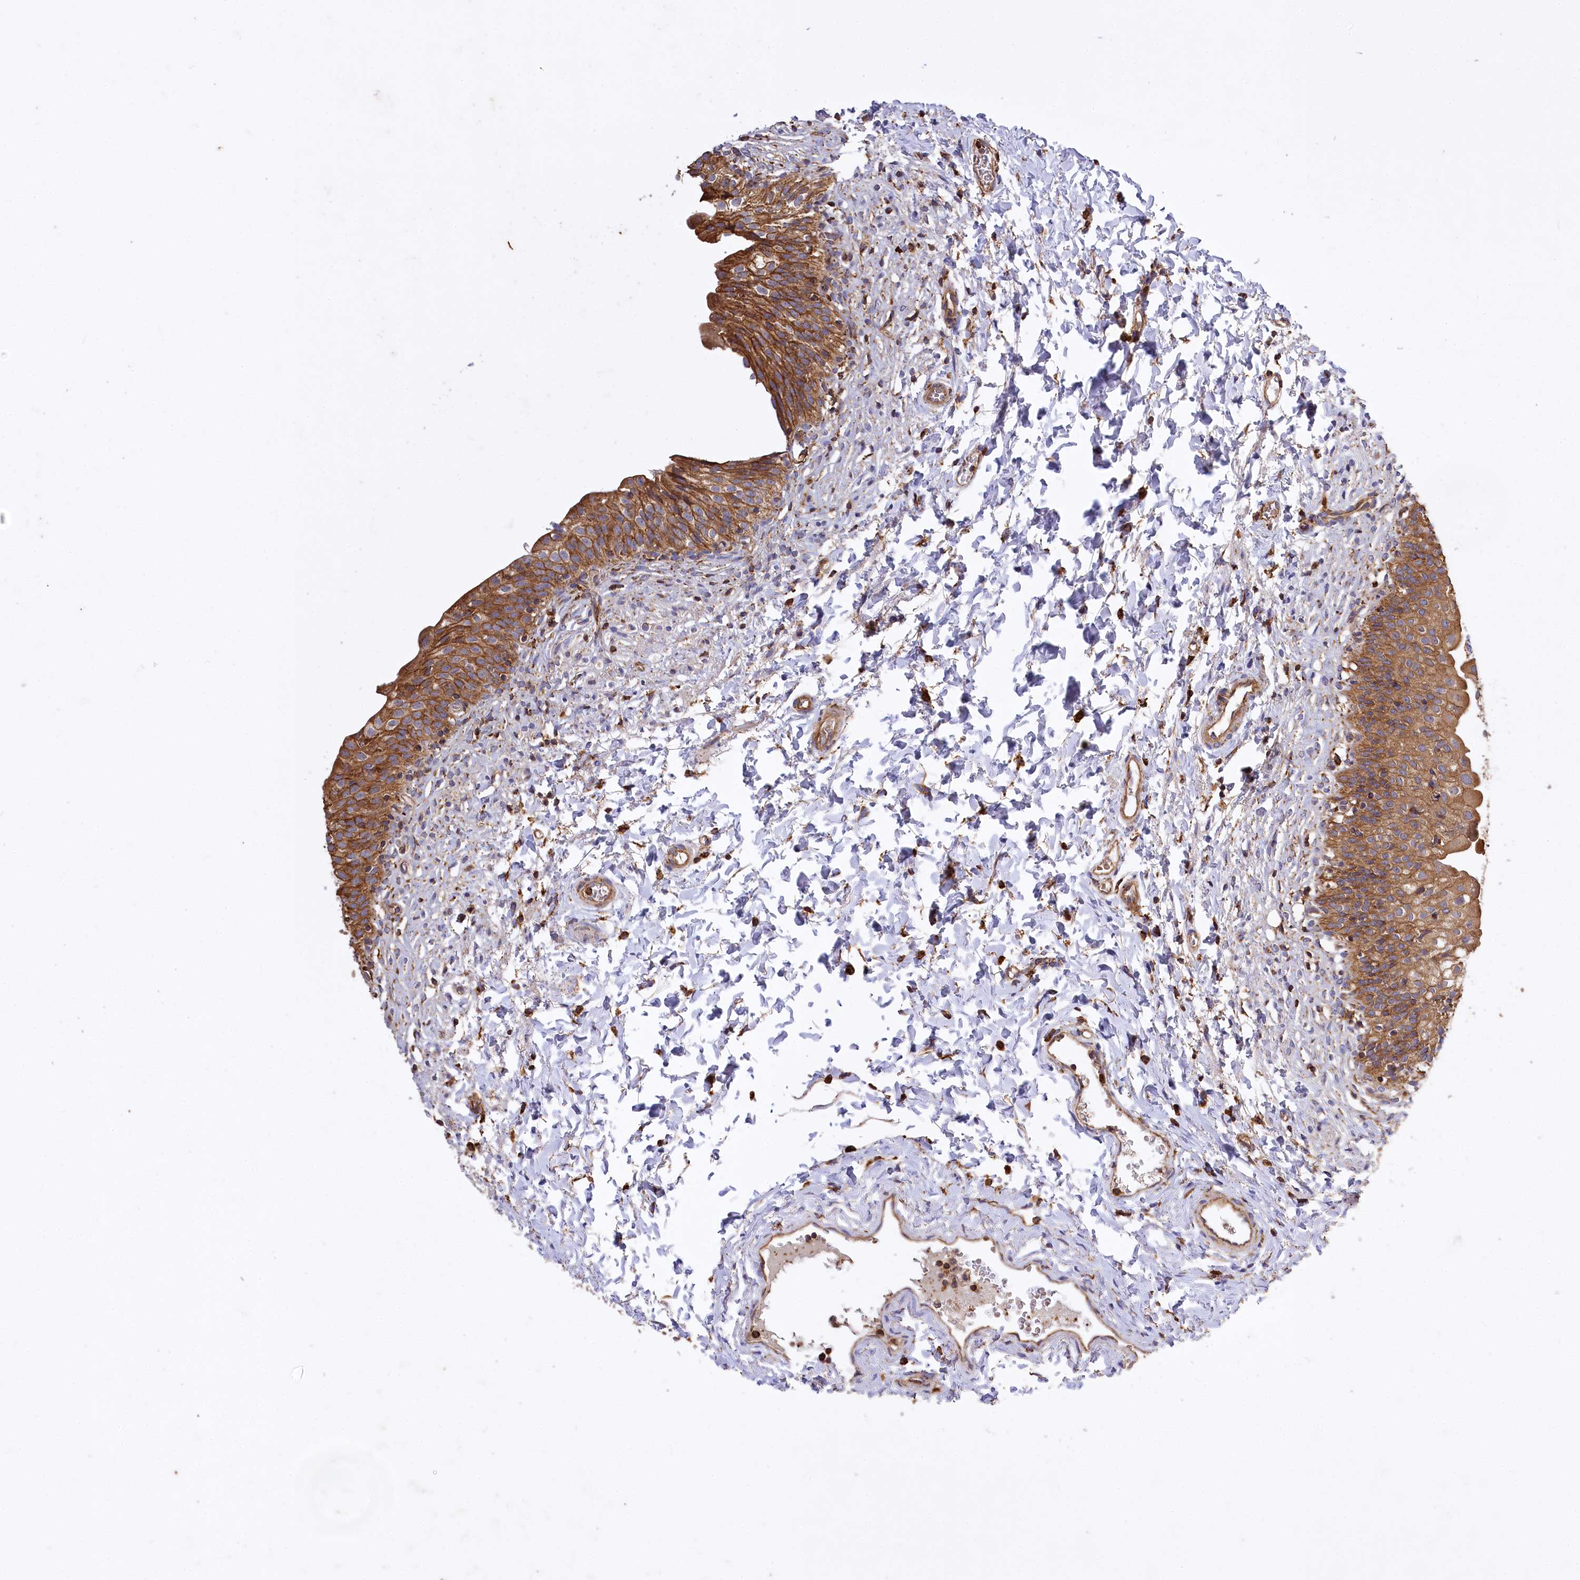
{"staining": {"intensity": "strong", "quantity": ">75%", "location": "cytoplasmic/membranous"}, "tissue": "urinary bladder", "cell_type": "Urothelial cells", "image_type": "normal", "snomed": [{"axis": "morphology", "description": "Normal tissue, NOS"}, {"axis": "topography", "description": "Urinary bladder"}], "caption": "Protein staining of unremarkable urinary bladder demonstrates strong cytoplasmic/membranous staining in approximately >75% of urothelial cells.", "gene": "CARD19", "patient": {"sex": "male", "age": 55}}